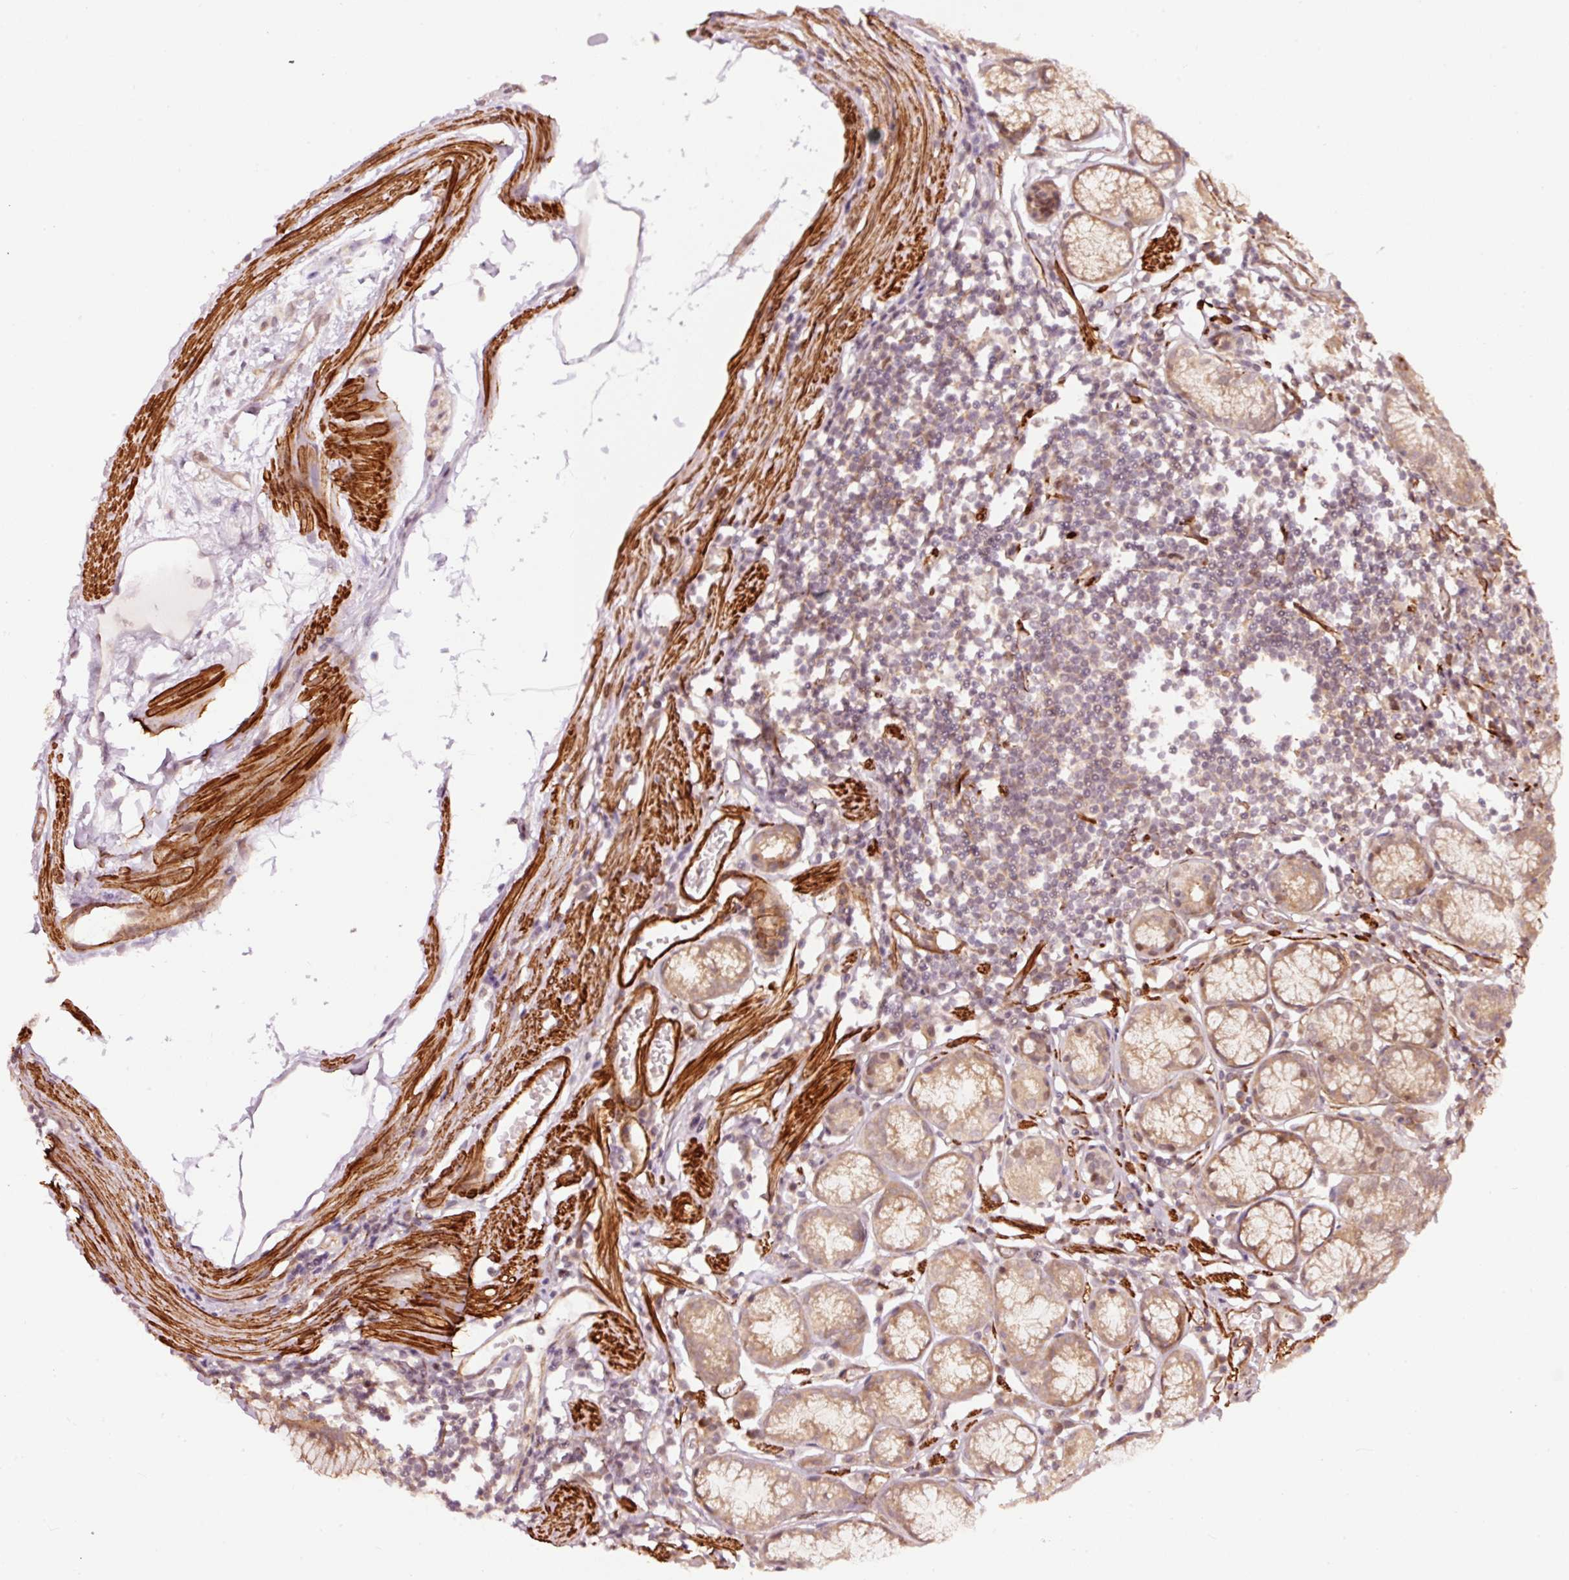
{"staining": {"intensity": "strong", "quantity": "<25%", "location": "cytoplasmic/membranous,nuclear"}, "tissue": "stomach", "cell_type": "Glandular cells", "image_type": "normal", "snomed": [{"axis": "morphology", "description": "Normal tissue, NOS"}, {"axis": "topography", "description": "Stomach"}], "caption": "IHC micrograph of normal human stomach stained for a protein (brown), which exhibits medium levels of strong cytoplasmic/membranous,nuclear positivity in about <25% of glandular cells.", "gene": "TPM1", "patient": {"sex": "male", "age": 55}}